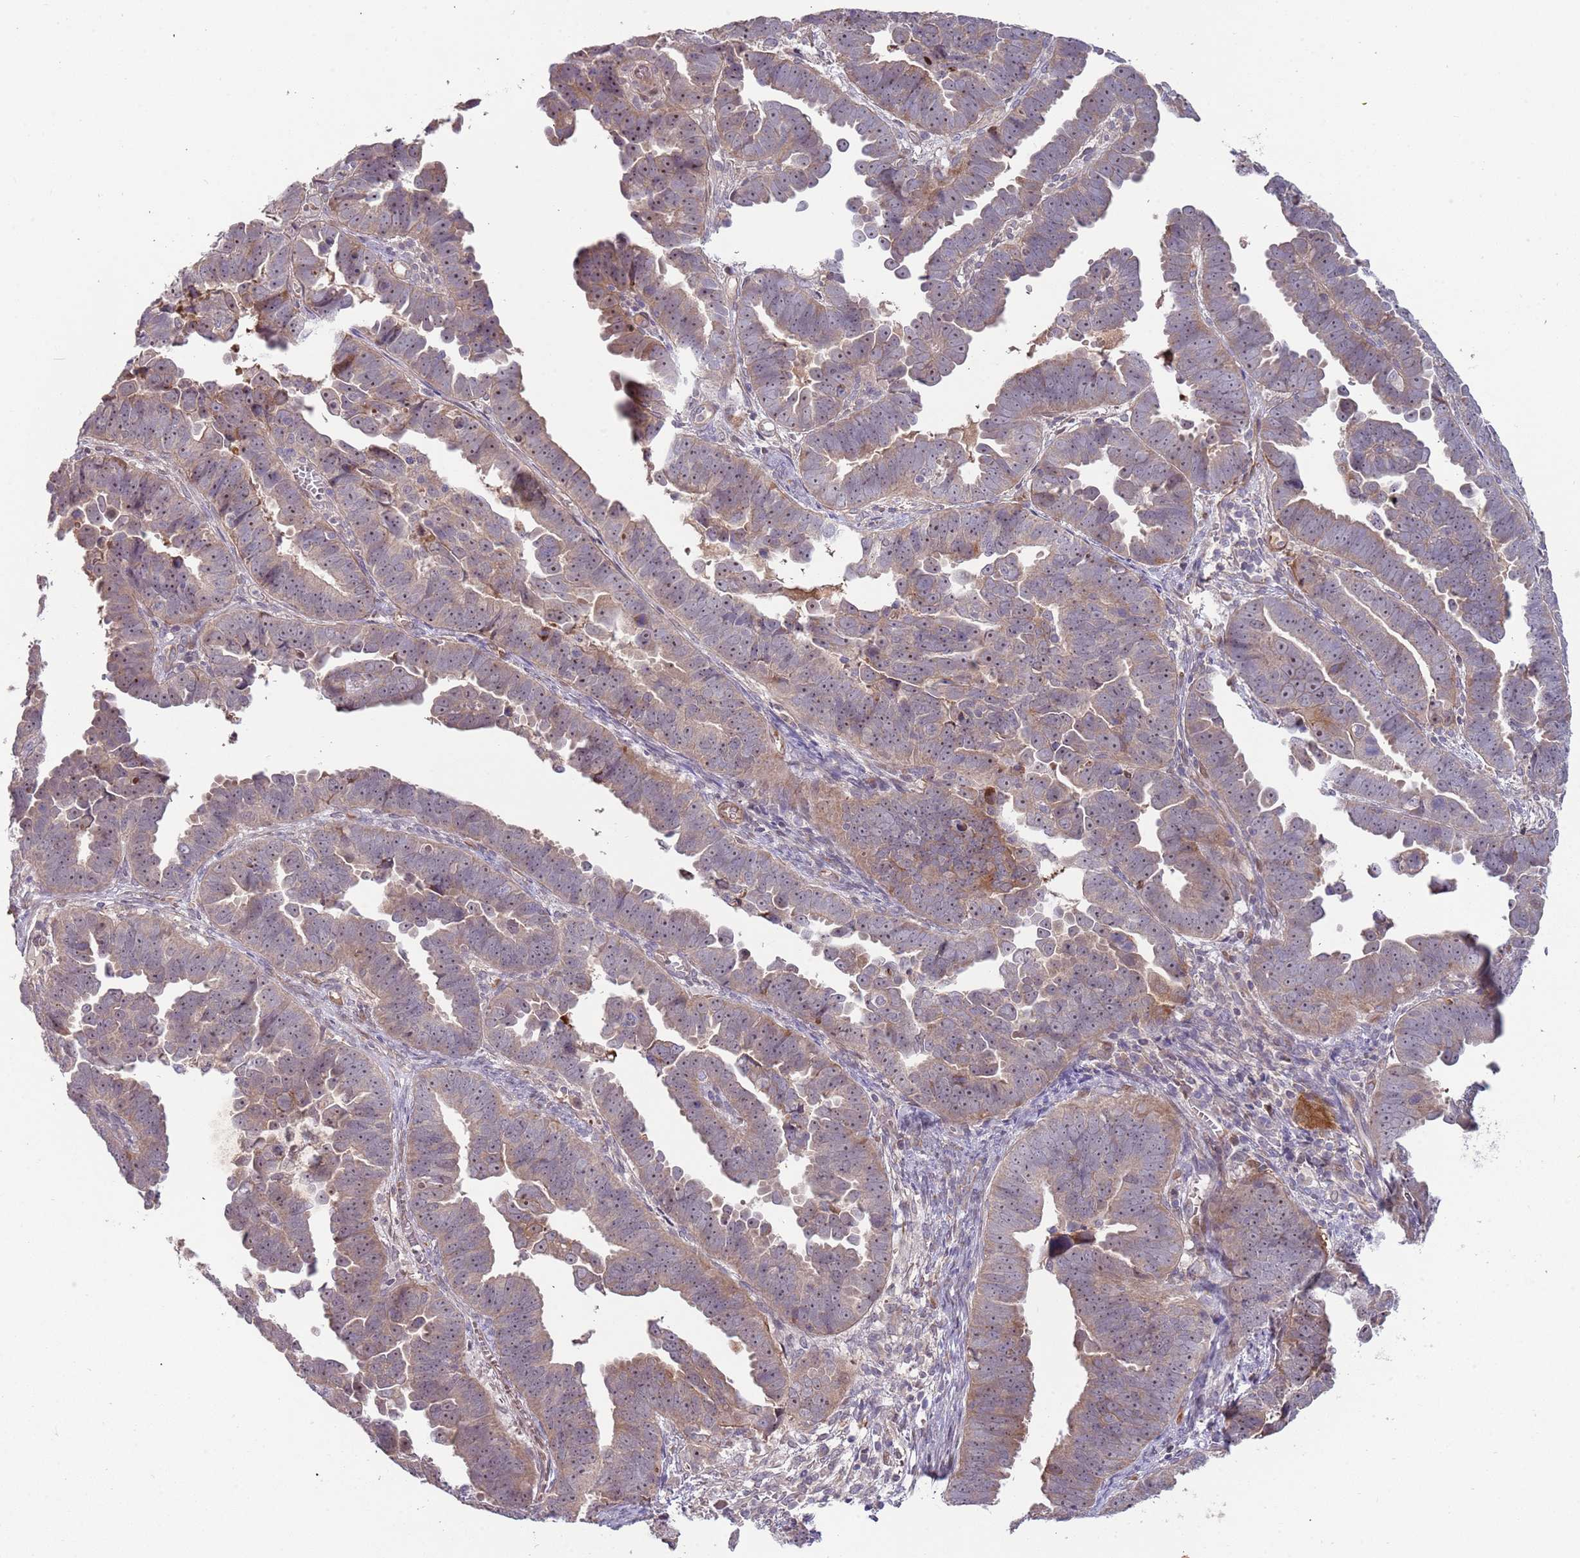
{"staining": {"intensity": "moderate", "quantity": ">75%", "location": "cytoplasmic/membranous,nuclear"}, "tissue": "endometrial cancer", "cell_type": "Tumor cells", "image_type": "cancer", "snomed": [{"axis": "morphology", "description": "Adenocarcinoma, NOS"}, {"axis": "topography", "description": "Endometrium"}], "caption": "Human adenocarcinoma (endometrial) stained with a brown dye demonstrates moderate cytoplasmic/membranous and nuclear positive staining in approximately >75% of tumor cells.", "gene": "TRAPPC6B", "patient": {"sex": "female", "age": 75}}